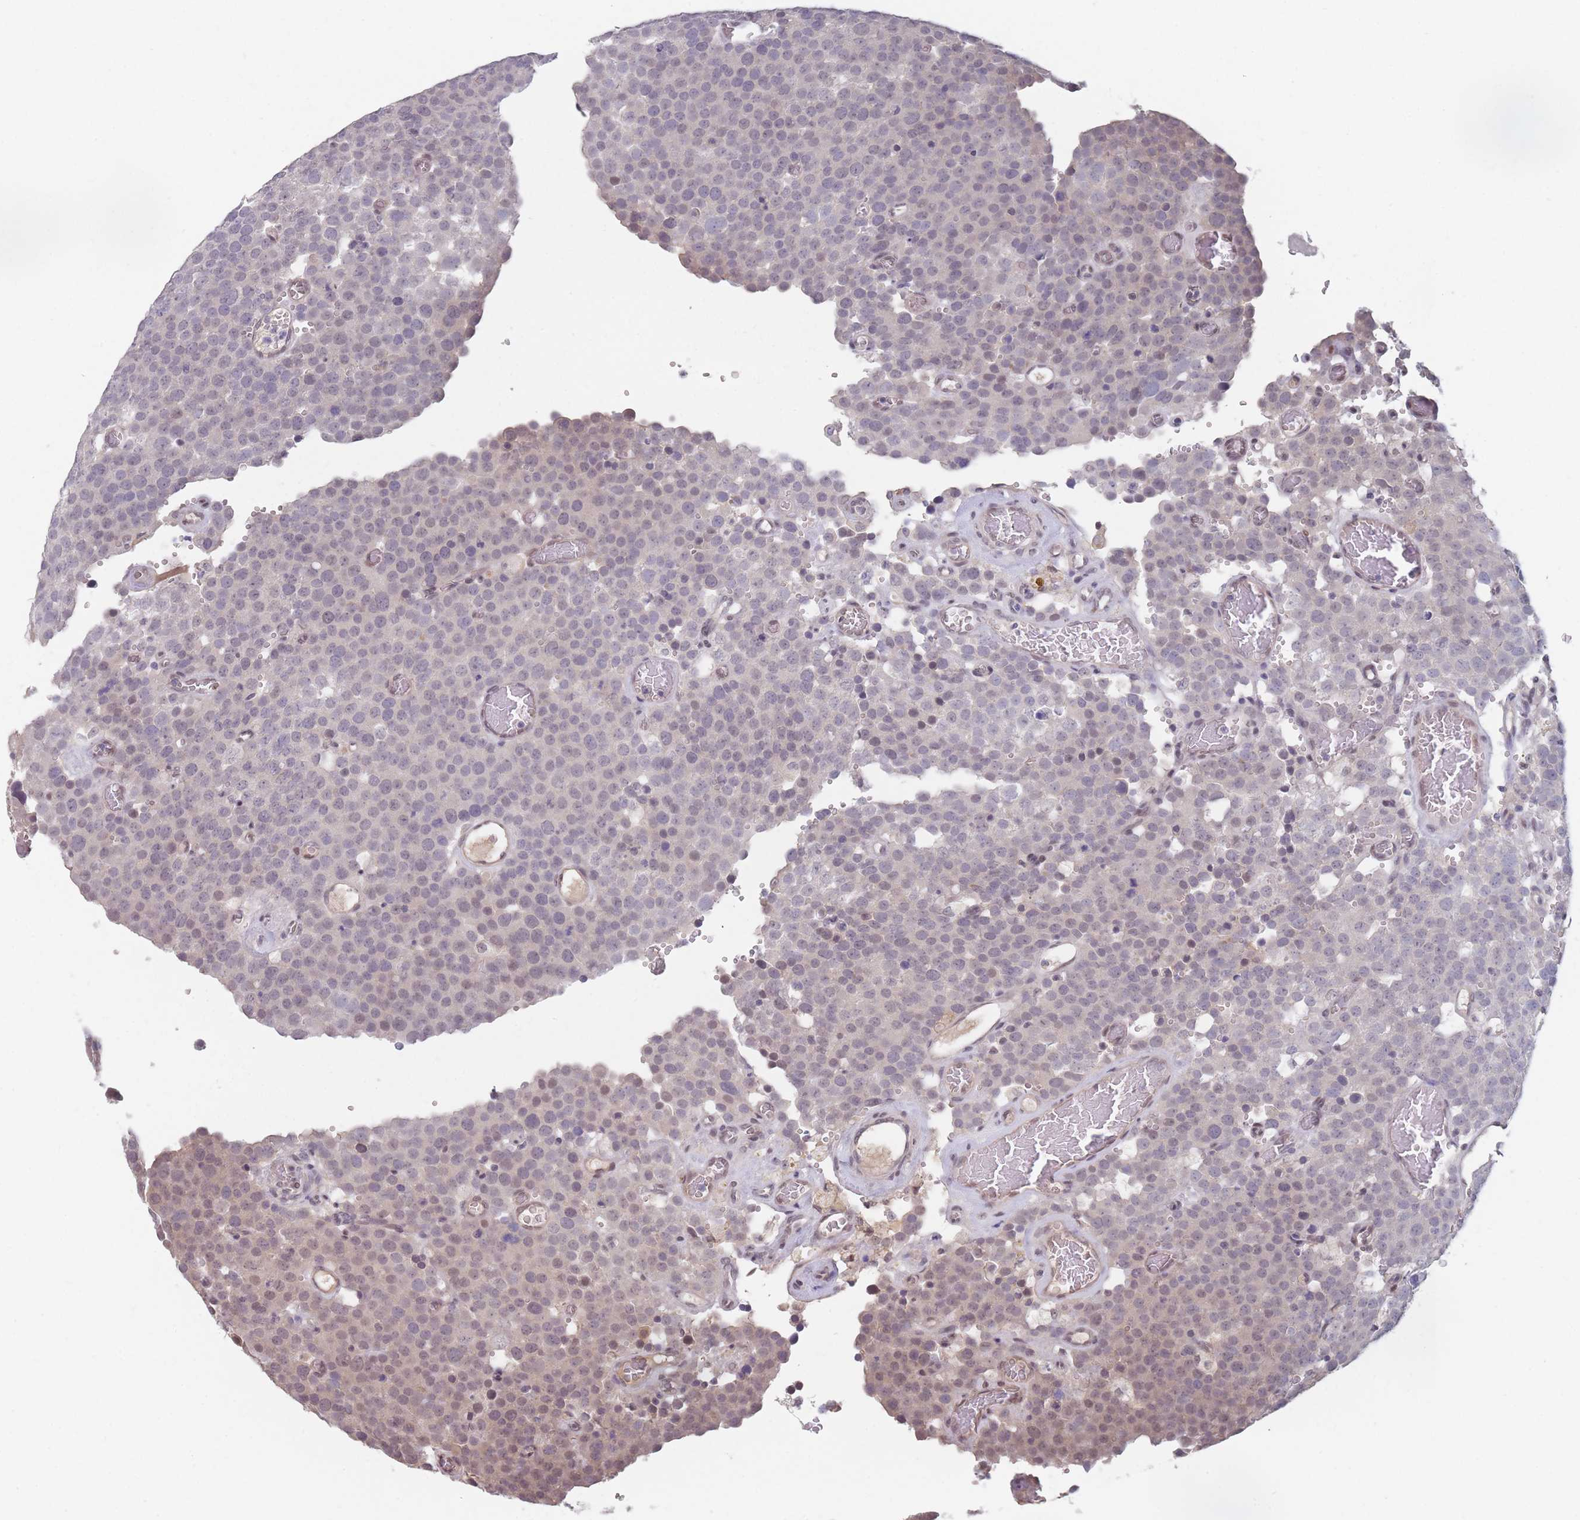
{"staining": {"intensity": "negative", "quantity": "none", "location": "none"}, "tissue": "testis cancer", "cell_type": "Tumor cells", "image_type": "cancer", "snomed": [{"axis": "morphology", "description": "Normal tissue, NOS"}, {"axis": "morphology", "description": "Seminoma, NOS"}, {"axis": "topography", "description": "Testis"}], "caption": "A micrograph of testis seminoma stained for a protein shows no brown staining in tumor cells.", "gene": "ANKRD10", "patient": {"sex": "male", "age": 71}}